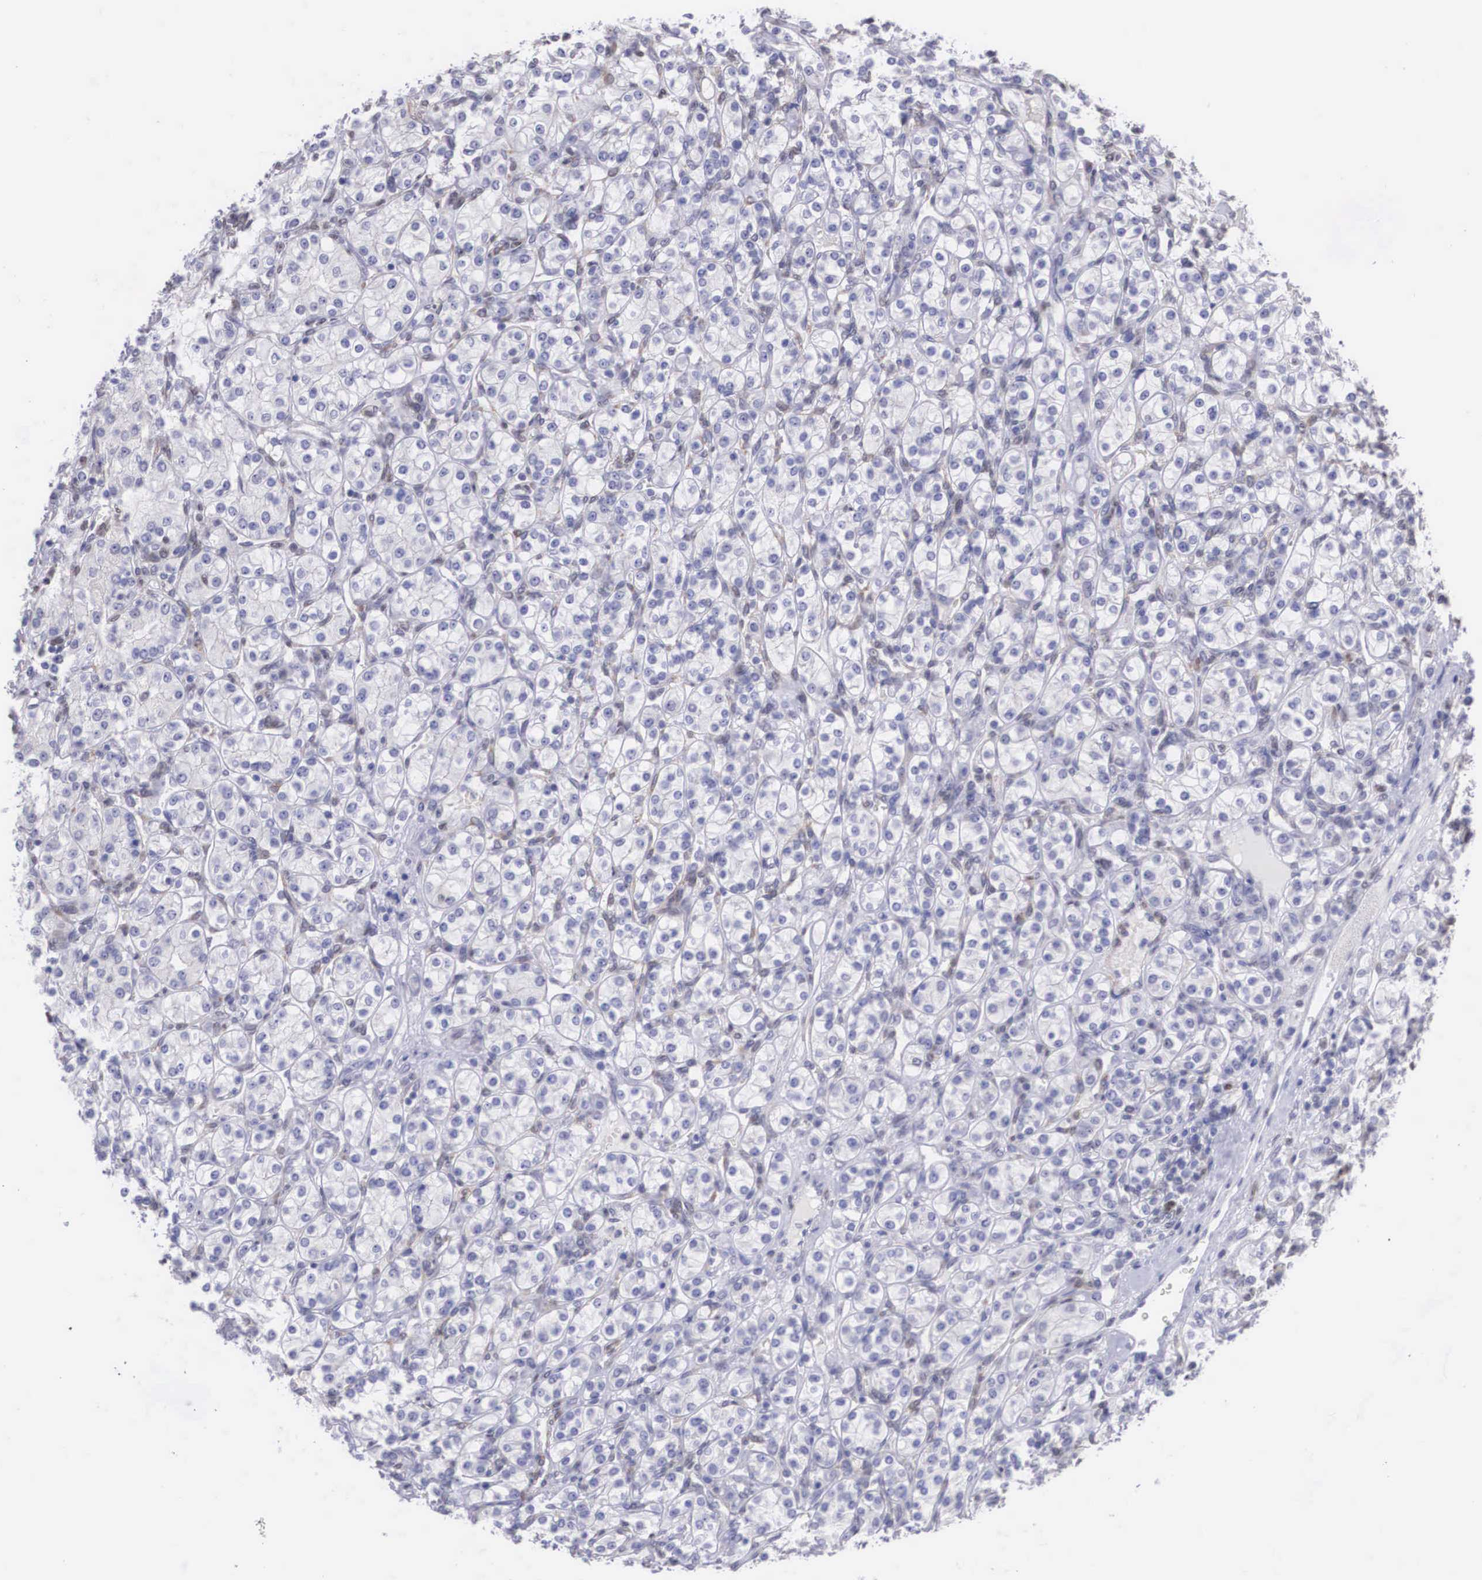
{"staining": {"intensity": "negative", "quantity": "none", "location": "none"}, "tissue": "renal cancer", "cell_type": "Tumor cells", "image_type": "cancer", "snomed": [{"axis": "morphology", "description": "Adenocarcinoma, NOS"}, {"axis": "topography", "description": "Kidney"}], "caption": "IHC of human renal cancer displays no expression in tumor cells.", "gene": "ETV6", "patient": {"sex": "male", "age": 77}}